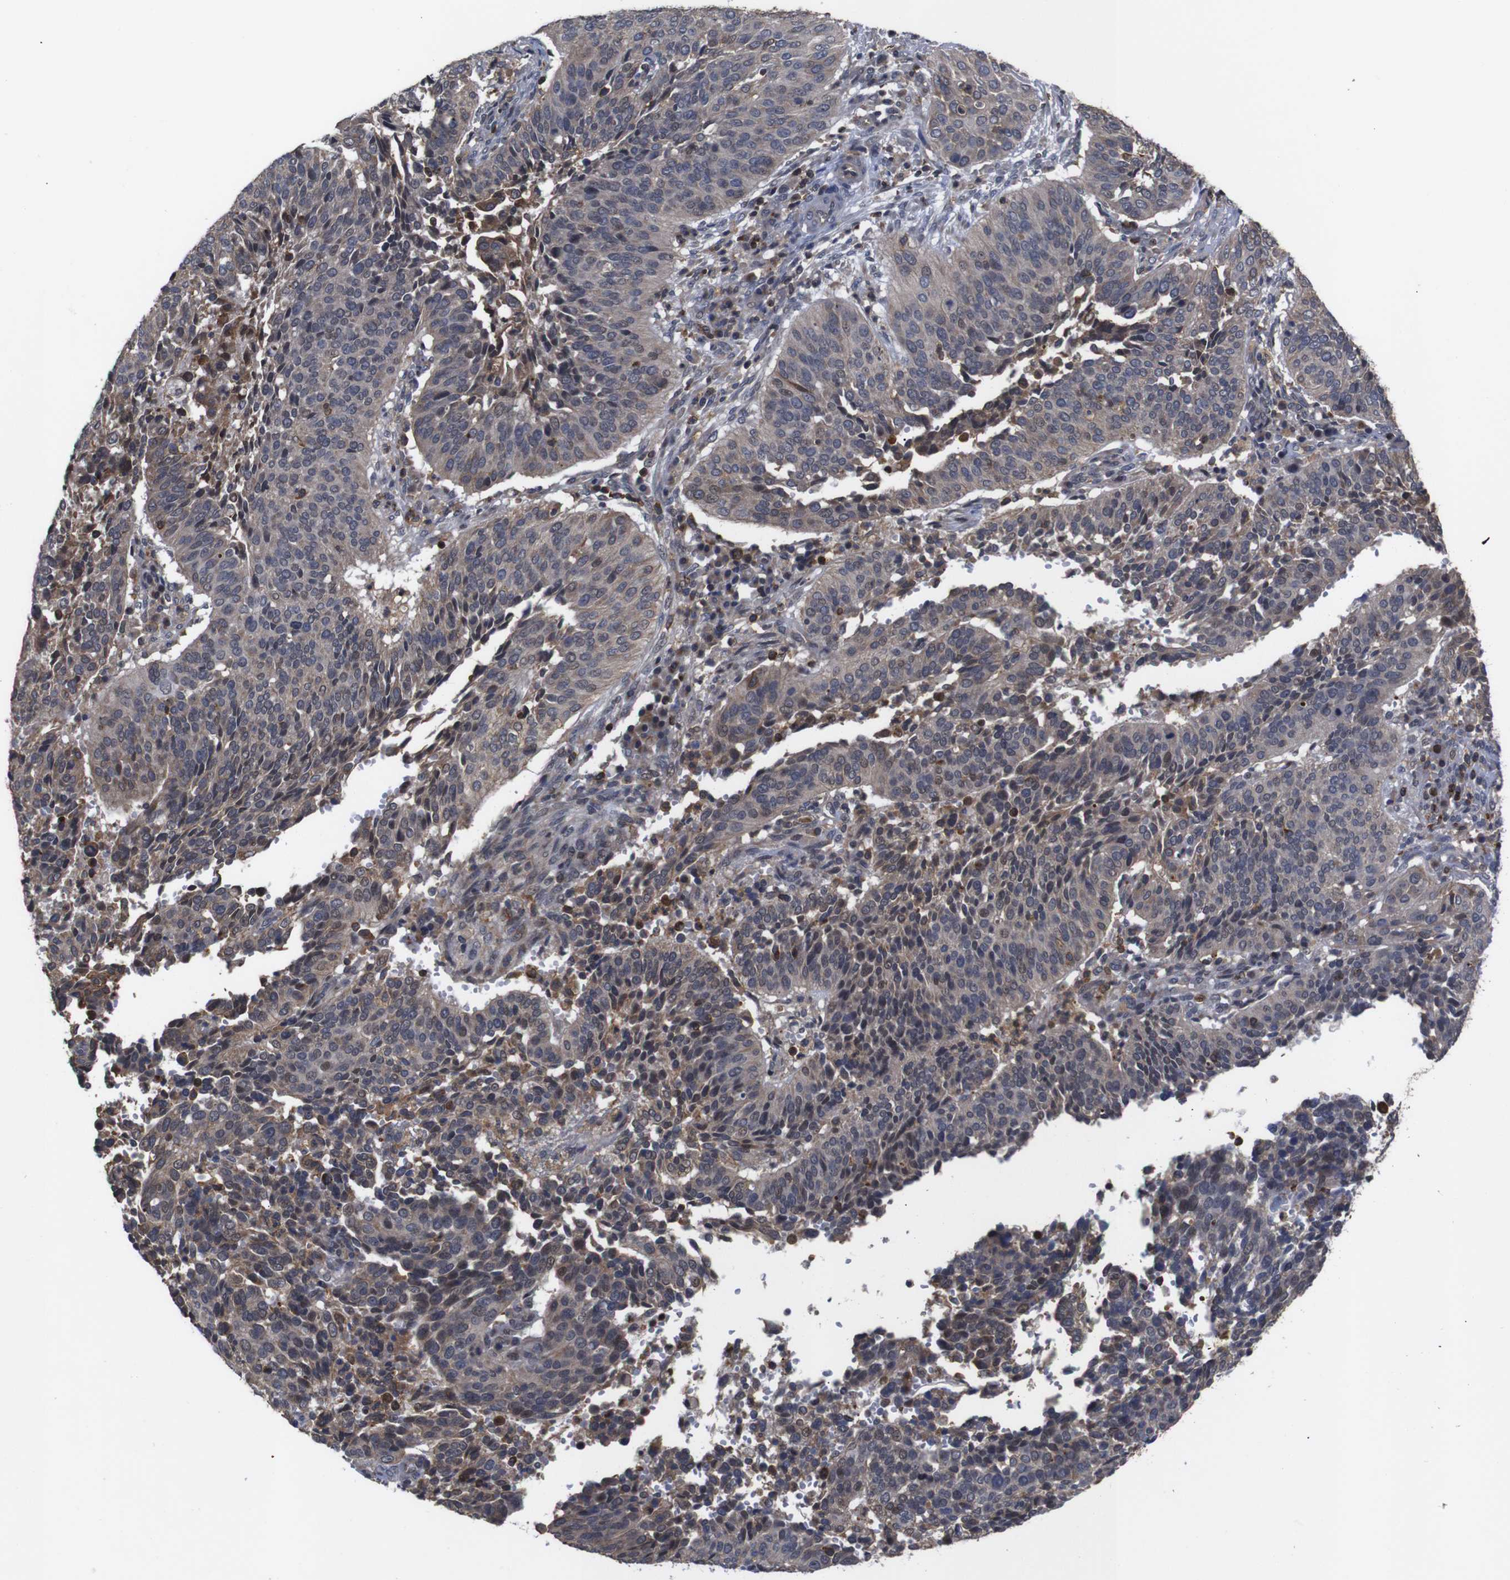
{"staining": {"intensity": "weak", "quantity": "<25%", "location": "cytoplasmic/membranous,nuclear"}, "tissue": "cervical cancer", "cell_type": "Tumor cells", "image_type": "cancer", "snomed": [{"axis": "morphology", "description": "Normal tissue, NOS"}, {"axis": "morphology", "description": "Squamous cell carcinoma, NOS"}, {"axis": "topography", "description": "Cervix"}], "caption": "Immunohistochemical staining of cervical cancer (squamous cell carcinoma) exhibits no significant staining in tumor cells.", "gene": "BRWD3", "patient": {"sex": "female", "age": 39}}